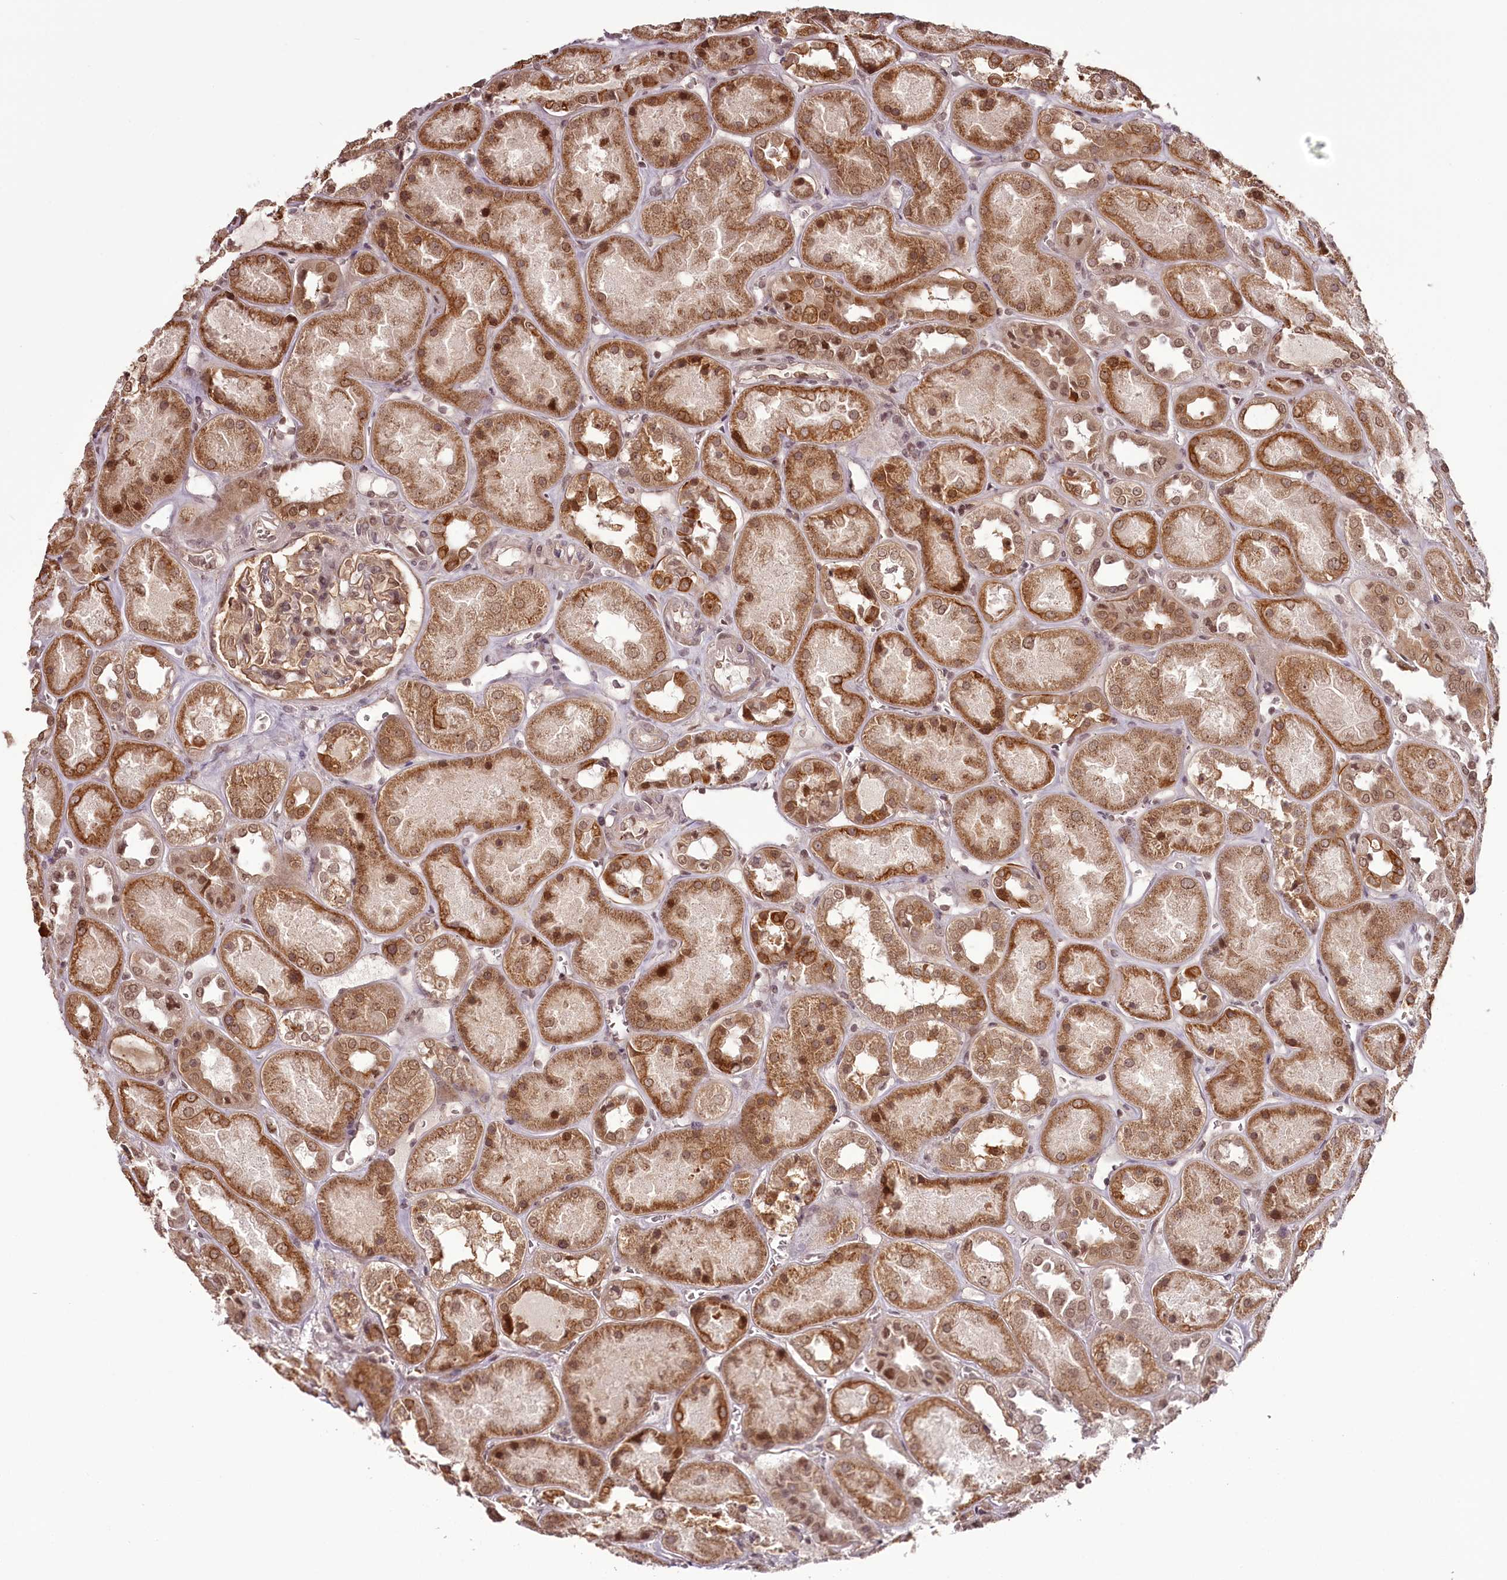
{"staining": {"intensity": "moderate", "quantity": ">75%", "location": "cytoplasmic/membranous,nuclear"}, "tissue": "kidney", "cell_type": "Cells in glomeruli", "image_type": "normal", "snomed": [{"axis": "morphology", "description": "Normal tissue, NOS"}, {"axis": "topography", "description": "Kidney"}], "caption": "A medium amount of moderate cytoplasmic/membranous,nuclear staining is present in approximately >75% of cells in glomeruli in benign kidney.", "gene": "THYN1", "patient": {"sex": "male", "age": 70}}